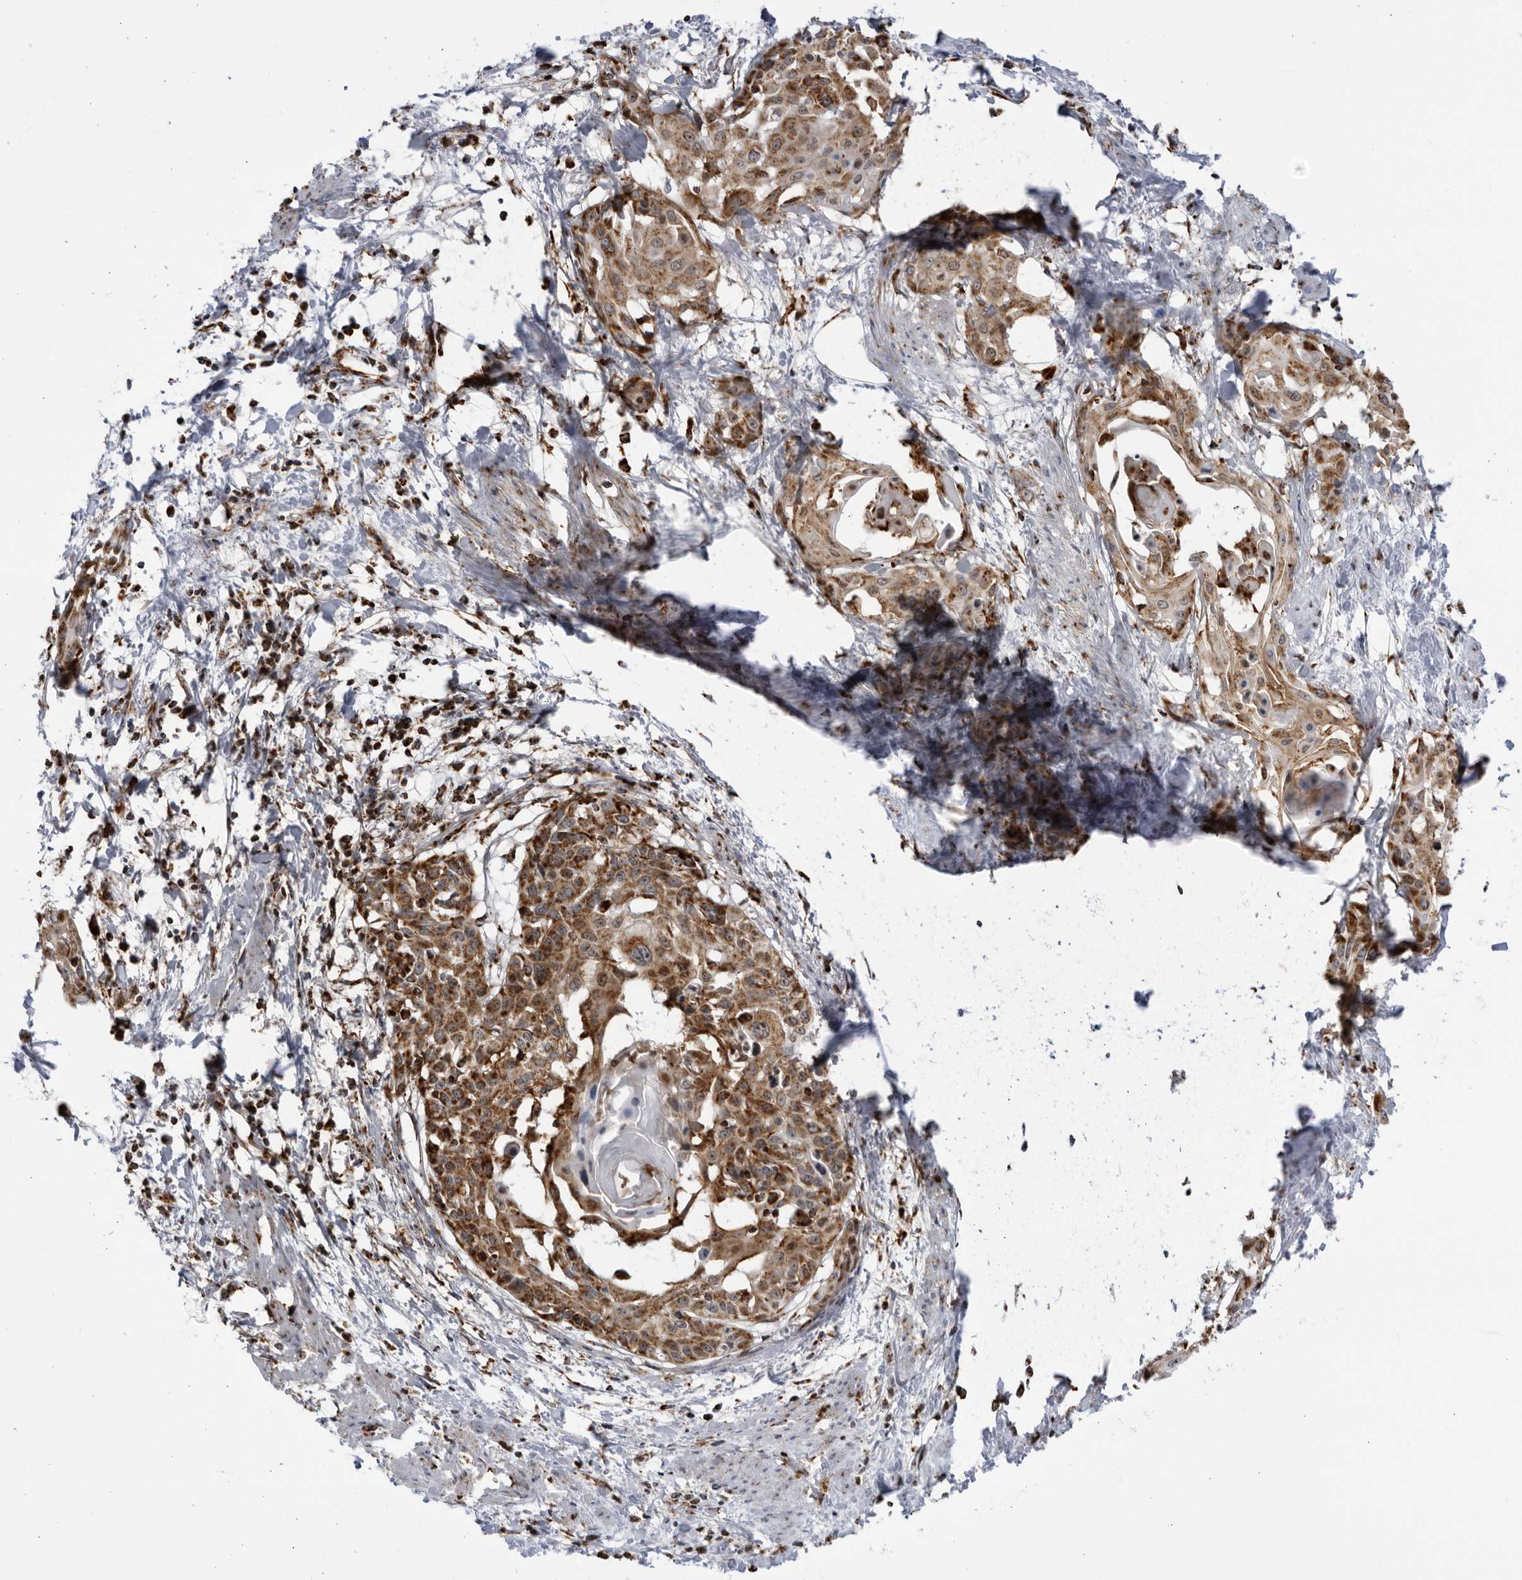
{"staining": {"intensity": "moderate", "quantity": ">75%", "location": "cytoplasmic/membranous"}, "tissue": "cervical cancer", "cell_type": "Tumor cells", "image_type": "cancer", "snomed": [{"axis": "morphology", "description": "Squamous cell carcinoma, NOS"}, {"axis": "topography", "description": "Cervix"}], "caption": "Immunohistochemistry micrograph of human cervical cancer (squamous cell carcinoma) stained for a protein (brown), which reveals medium levels of moderate cytoplasmic/membranous staining in approximately >75% of tumor cells.", "gene": "RBM34", "patient": {"sex": "female", "age": 57}}